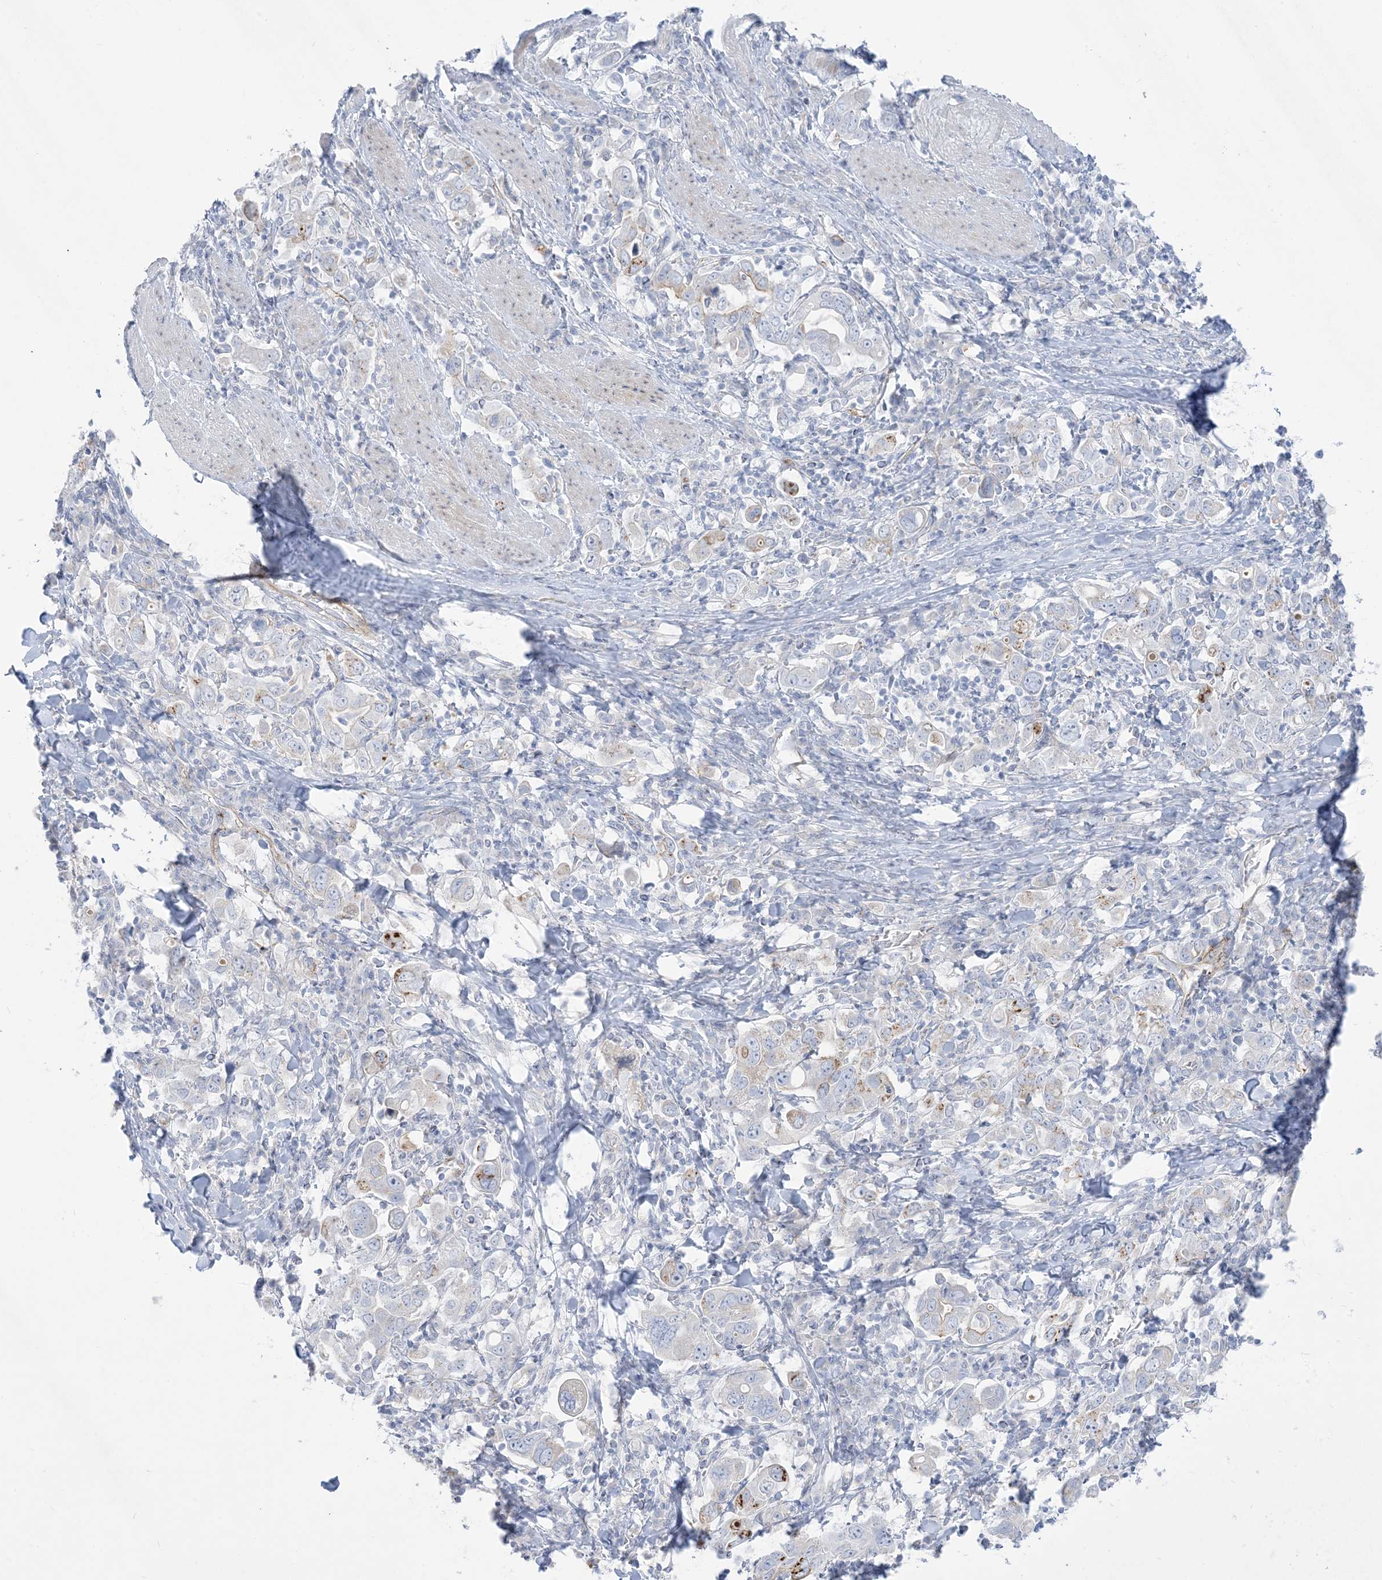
{"staining": {"intensity": "moderate", "quantity": "<25%", "location": "cytoplasmic/membranous"}, "tissue": "stomach cancer", "cell_type": "Tumor cells", "image_type": "cancer", "snomed": [{"axis": "morphology", "description": "Adenocarcinoma, NOS"}, {"axis": "topography", "description": "Stomach, upper"}], "caption": "Immunohistochemistry (DAB (3,3'-diaminobenzidine)) staining of stomach cancer reveals moderate cytoplasmic/membranous protein staining in approximately <25% of tumor cells.", "gene": "B3GNT7", "patient": {"sex": "male", "age": 62}}